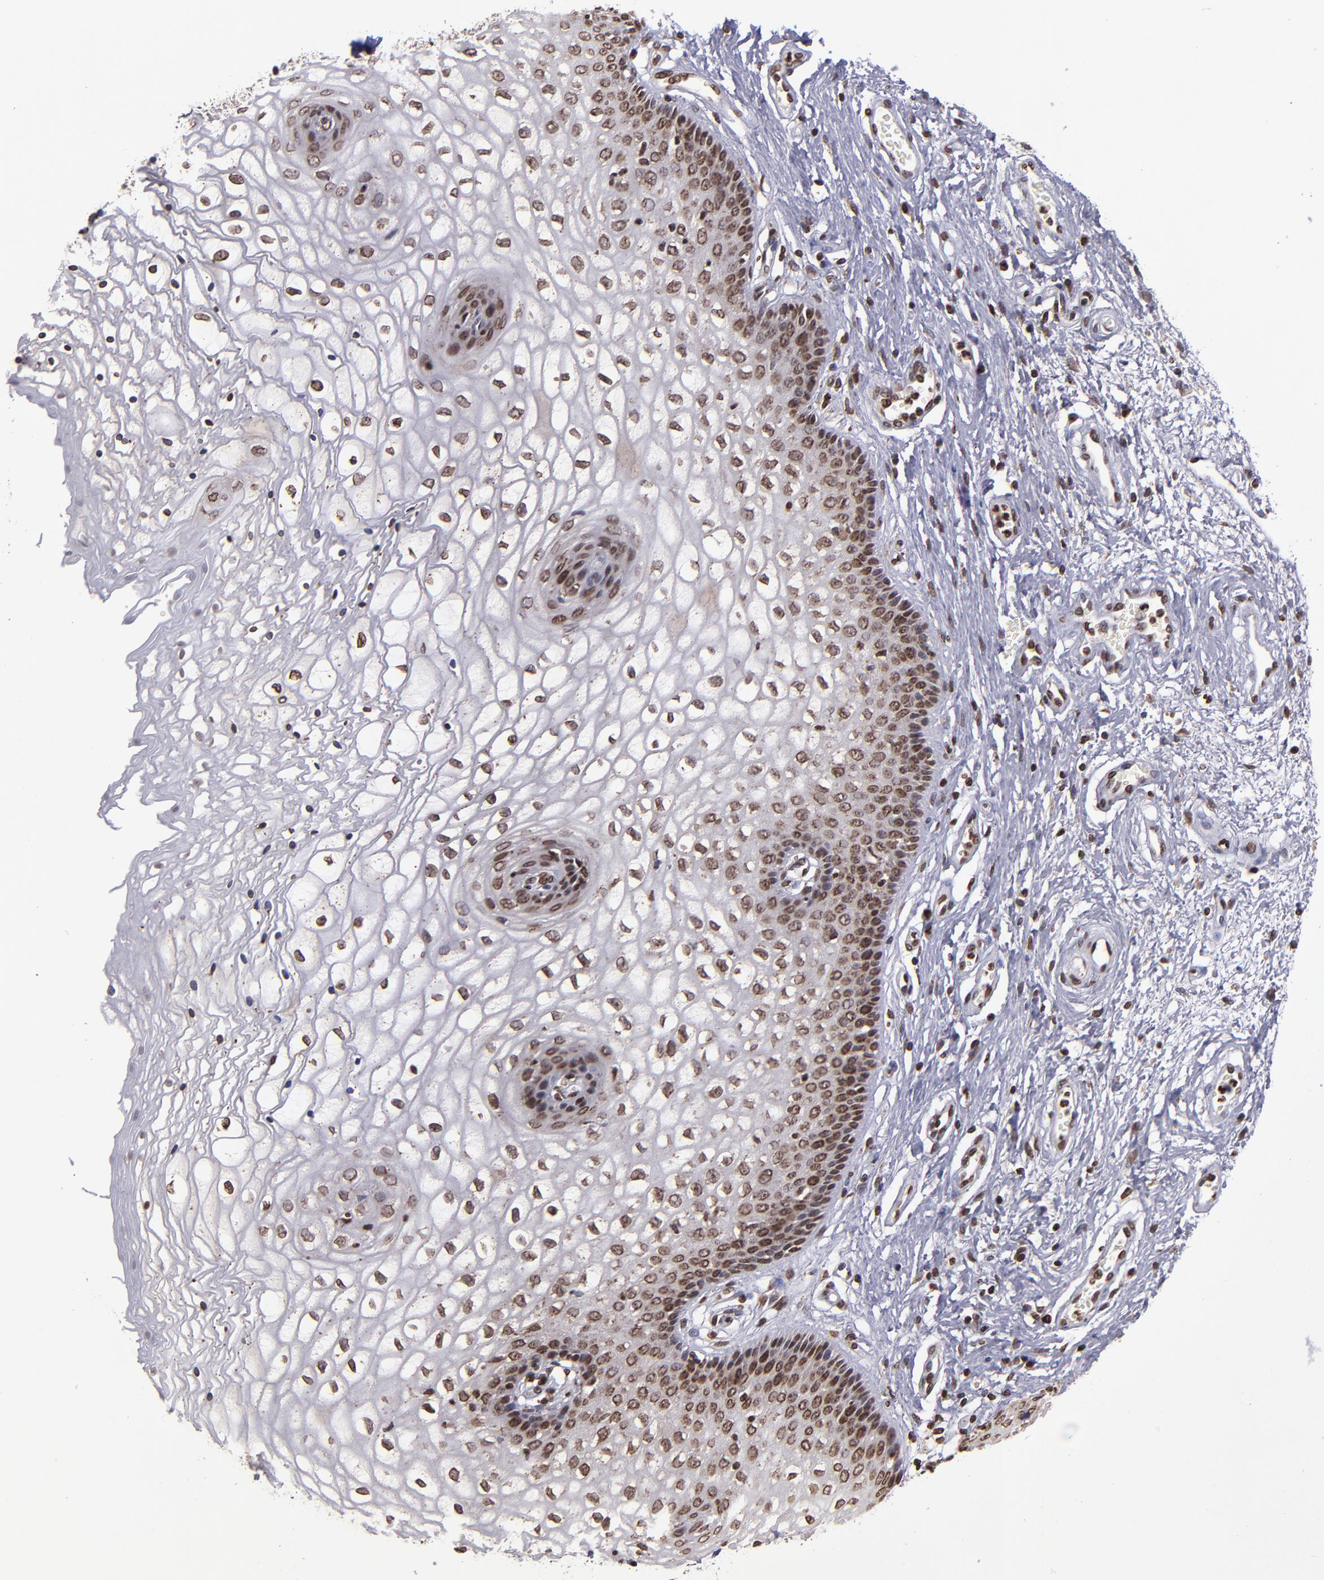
{"staining": {"intensity": "weak", "quantity": "25%-75%", "location": "nuclear"}, "tissue": "vagina", "cell_type": "Squamous epithelial cells", "image_type": "normal", "snomed": [{"axis": "morphology", "description": "Normal tissue, NOS"}, {"axis": "topography", "description": "Vagina"}], "caption": "High-power microscopy captured an immunohistochemistry image of benign vagina, revealing weak nuclear staining in approximately 25%-75% of squamous epithelial cells.", "gene": "CSDC2", "patient": {"sex": "female", "age": 34}}